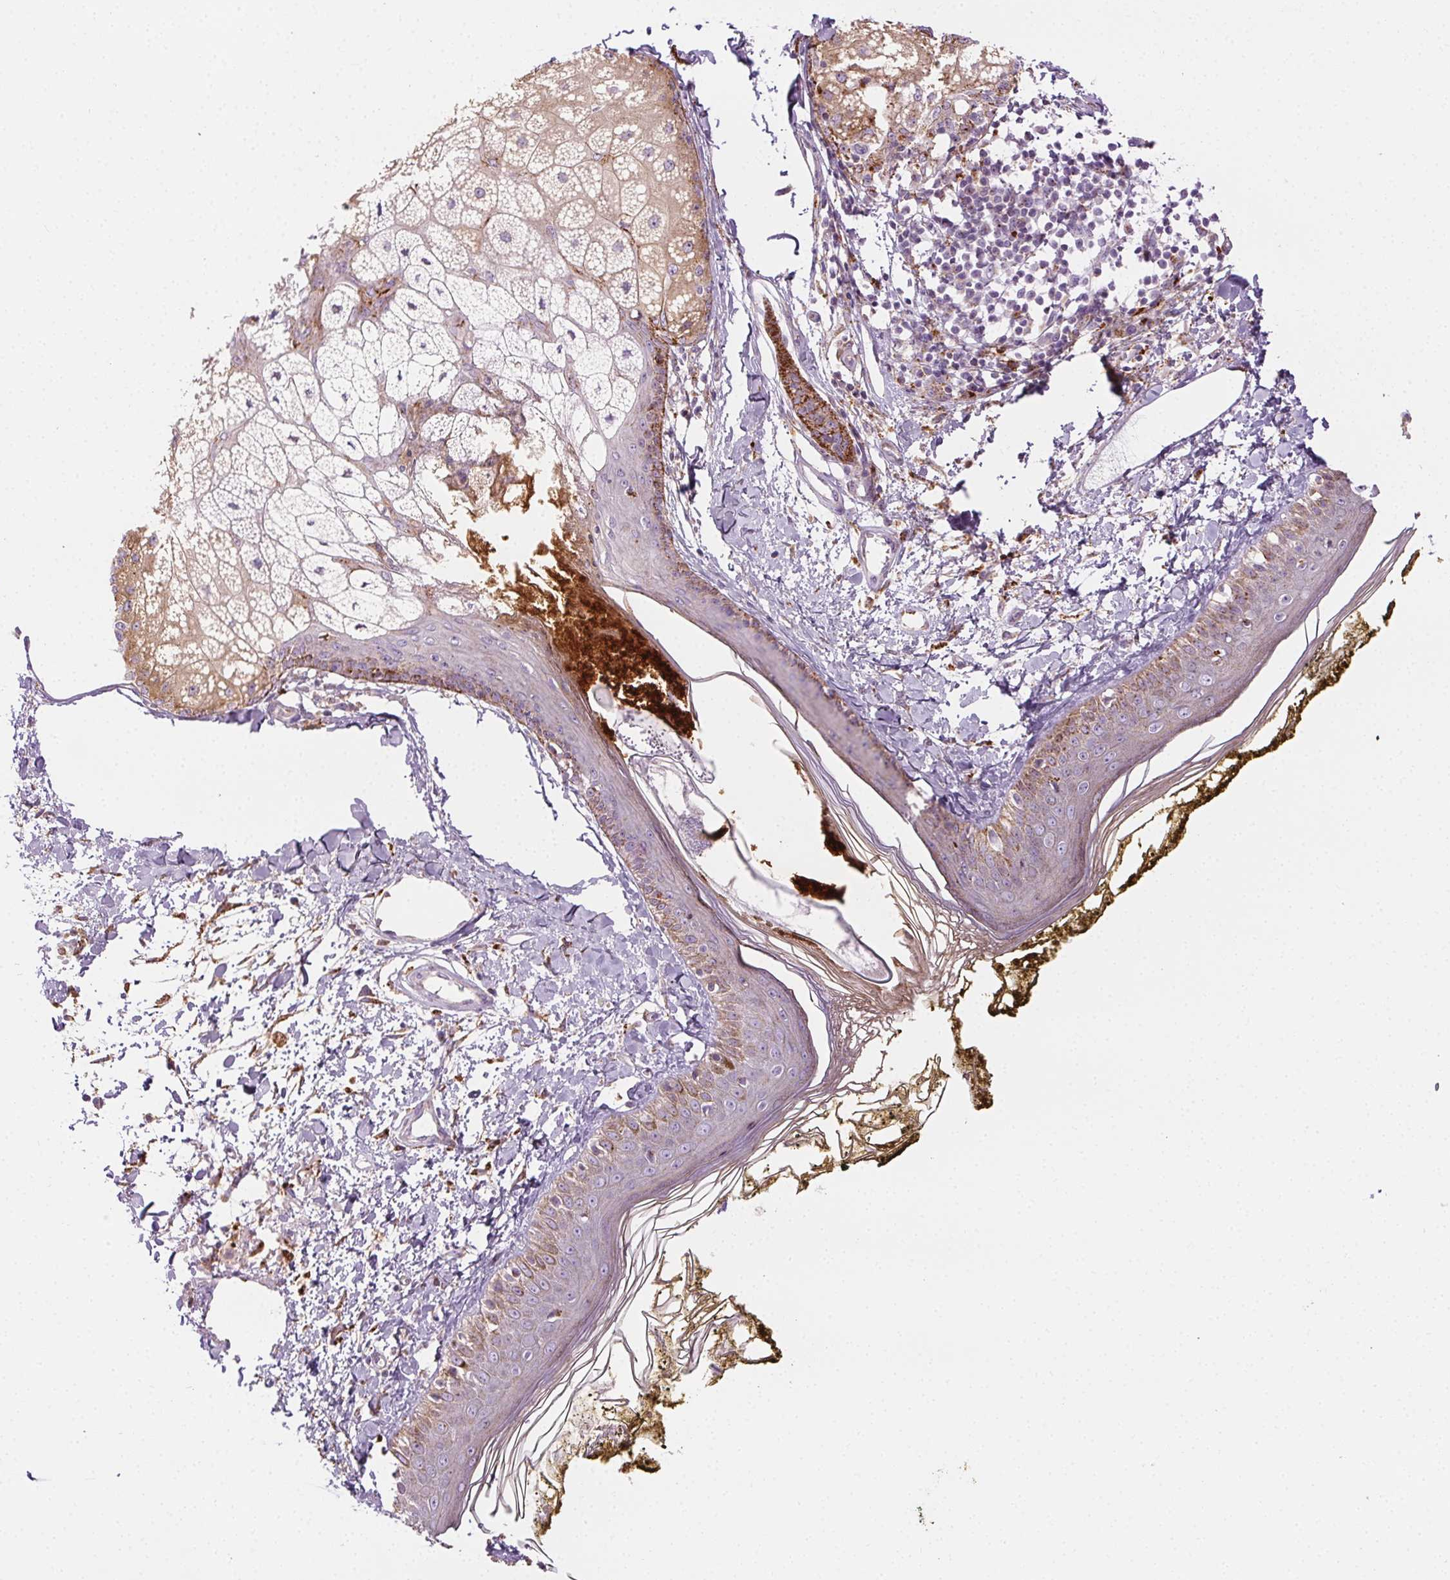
{"staining": {"intensity": "moderate", "quantity": "25%-75%", "location": "cytoplasmic/membranous"}, "tissue": "skin", "cell_type": "Fibroblasts", "image_type": "normal", "snomed": [{"axis": "morphology", "description": "Normal tissue, NOS"}, {"axis": "topography", "description": "Skin"}], "caption": "Skin stained for a protein (brown) exhibits moderate cytoplasmic/membranous positive expression in approximately 25%-75% of fibroblasts.", "gene": "SCPEP1", "patient": {"sex": "male", "age": 76}}